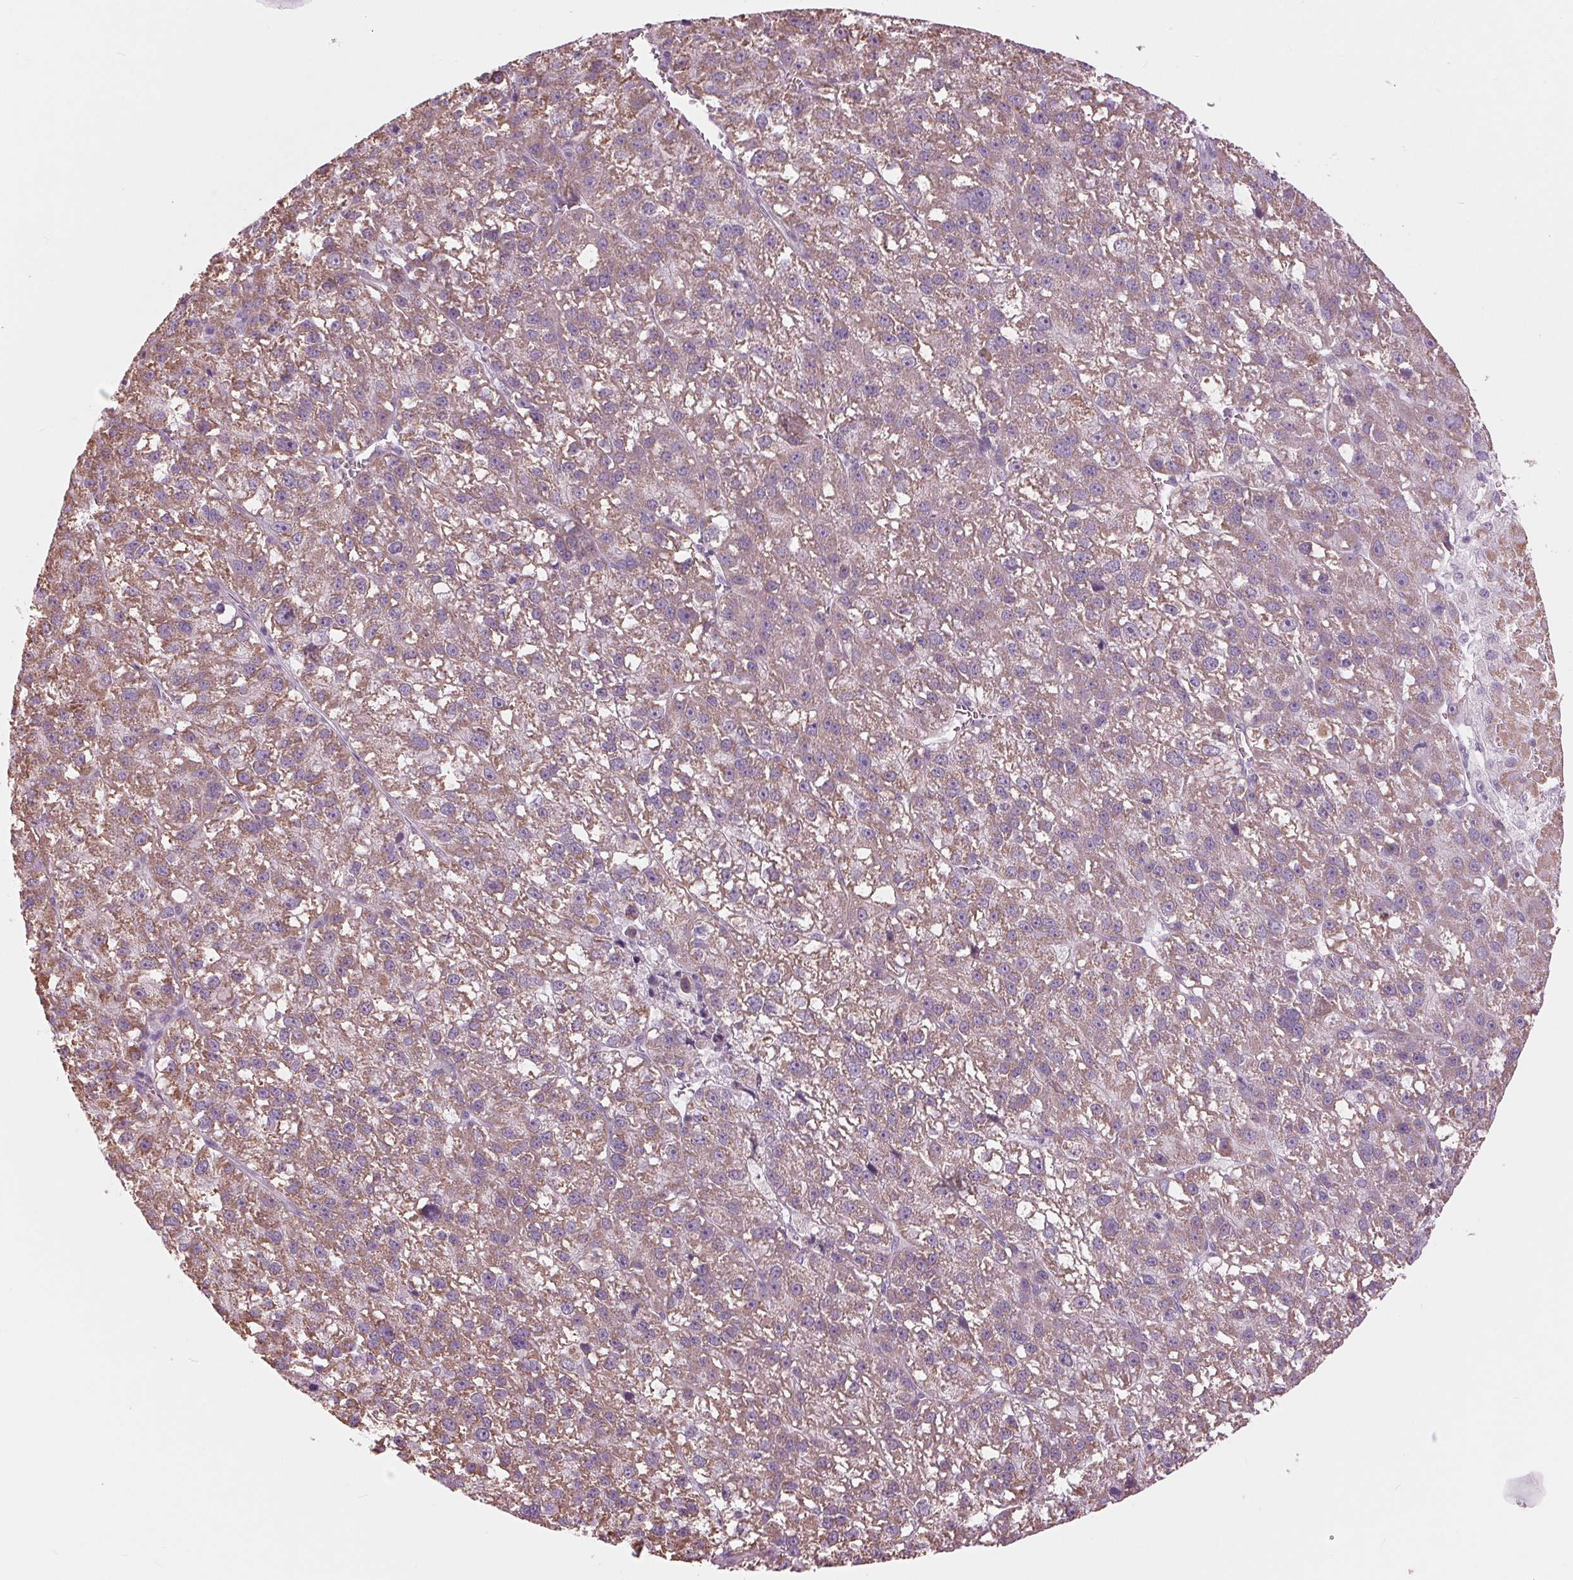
{"staining": {"intensity": "moderate", "quantity": ">75%", "location": "cytoplasmic/membranous"}, "tissue": "liver cancer", "cell_type": "Tumor cells", "image_type": "cancer", "snomed": [{"axis": "morphology", "description": "Carcinoma, Hepatocellular, NOS"}, {"axis": "topography", "description": "Liver"}], "caption": "Immunohistochemical staining of liver hepatocellular carcinoma displays medium levels of moderate cytoplasmic/membranous protein positivity in approximately >75% of tumor cells. The protein of interest is shown in brown color, while the nuclei are stained blue.", "gene": "SAMD4A", "patient": {"sex": "female", "age": 70}}